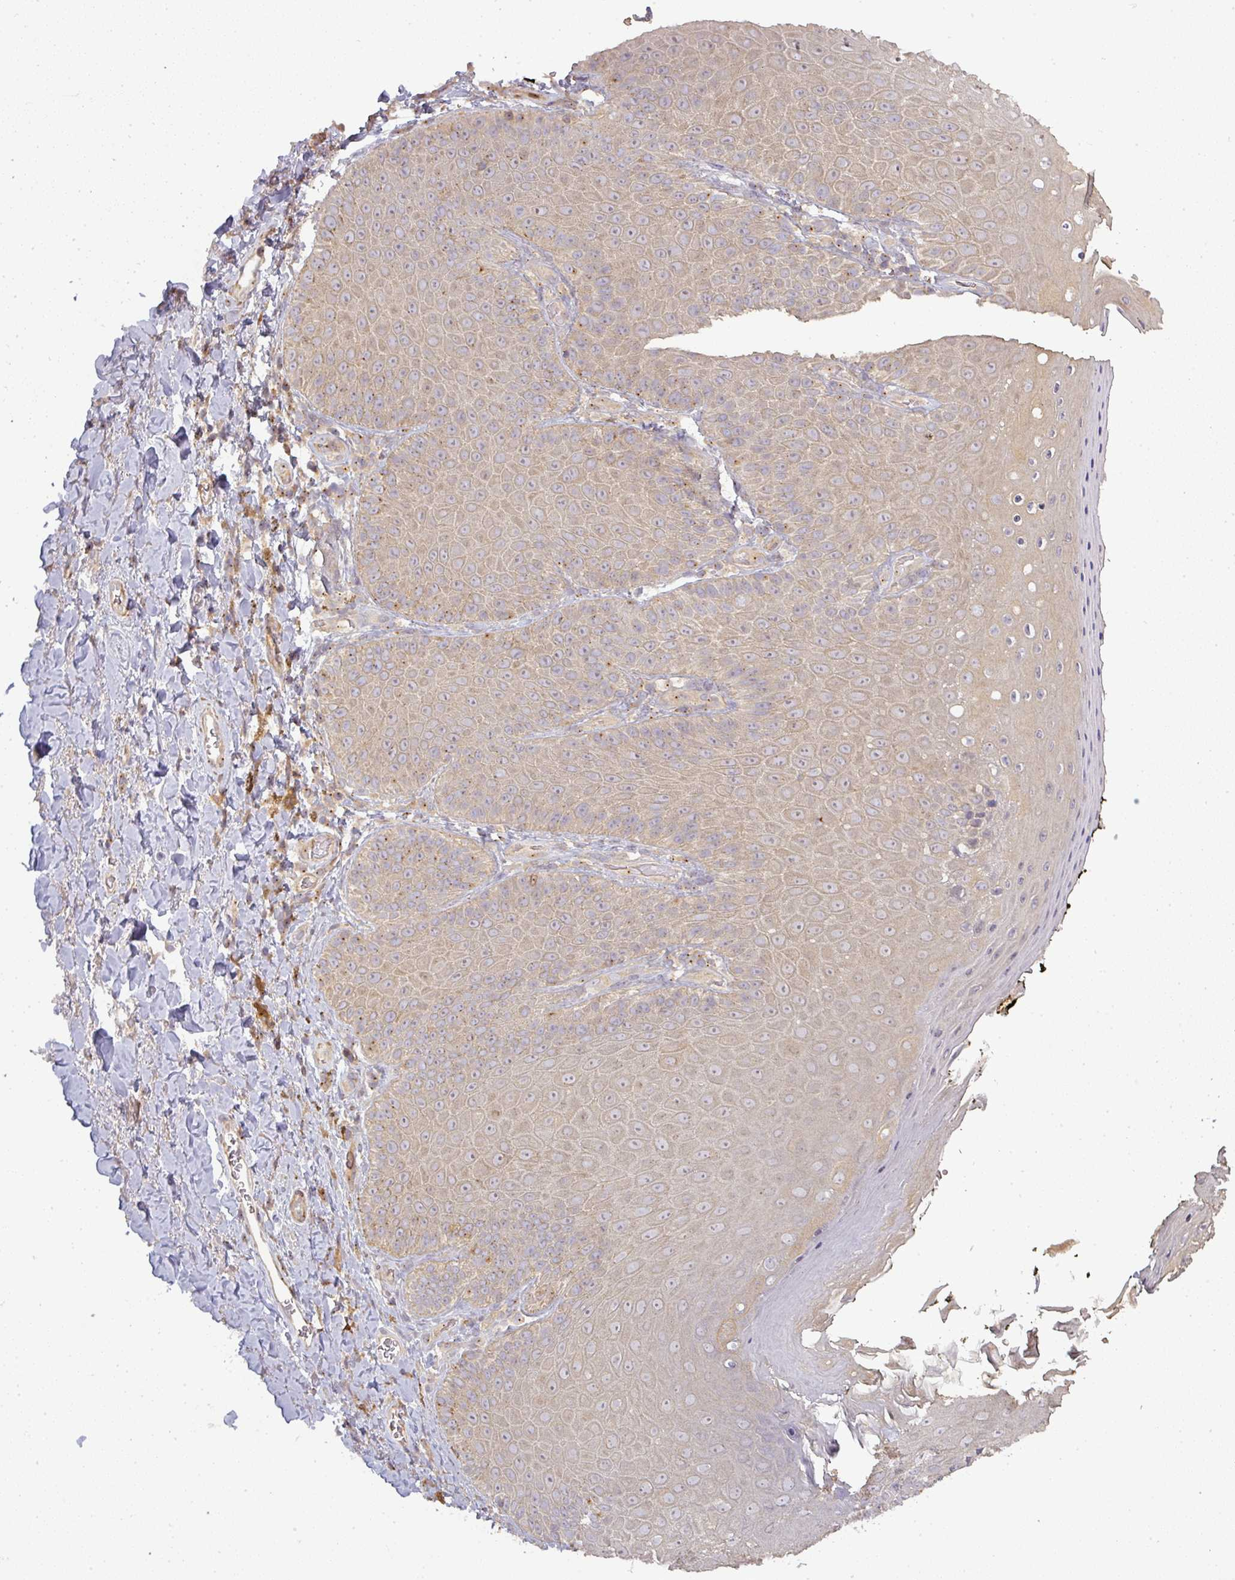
{"staining": {"intensity": "weak", "quantity": "25%-75%", "location": "cytoplasmic/membranous"}, "tissue": "skin", "cell_type": "Epidermal cells", "image_type": "normal", "snomed": [{"axis": "morphology", "description": "Normal tissue, NOS"}, {"axis": "topography", "description": "Anal"}, {"axis": "topography", "description": "Peripheral nerve tissue"}], "caption": "A micrograph showing weak cytoplasmic/membranous positivity in about 25%-75% of epidermal cells in benign skin, as visualized by brown immunohistochemical staining.", "gene": "NIN", "patient": {"sex": "male", "age": 53}}